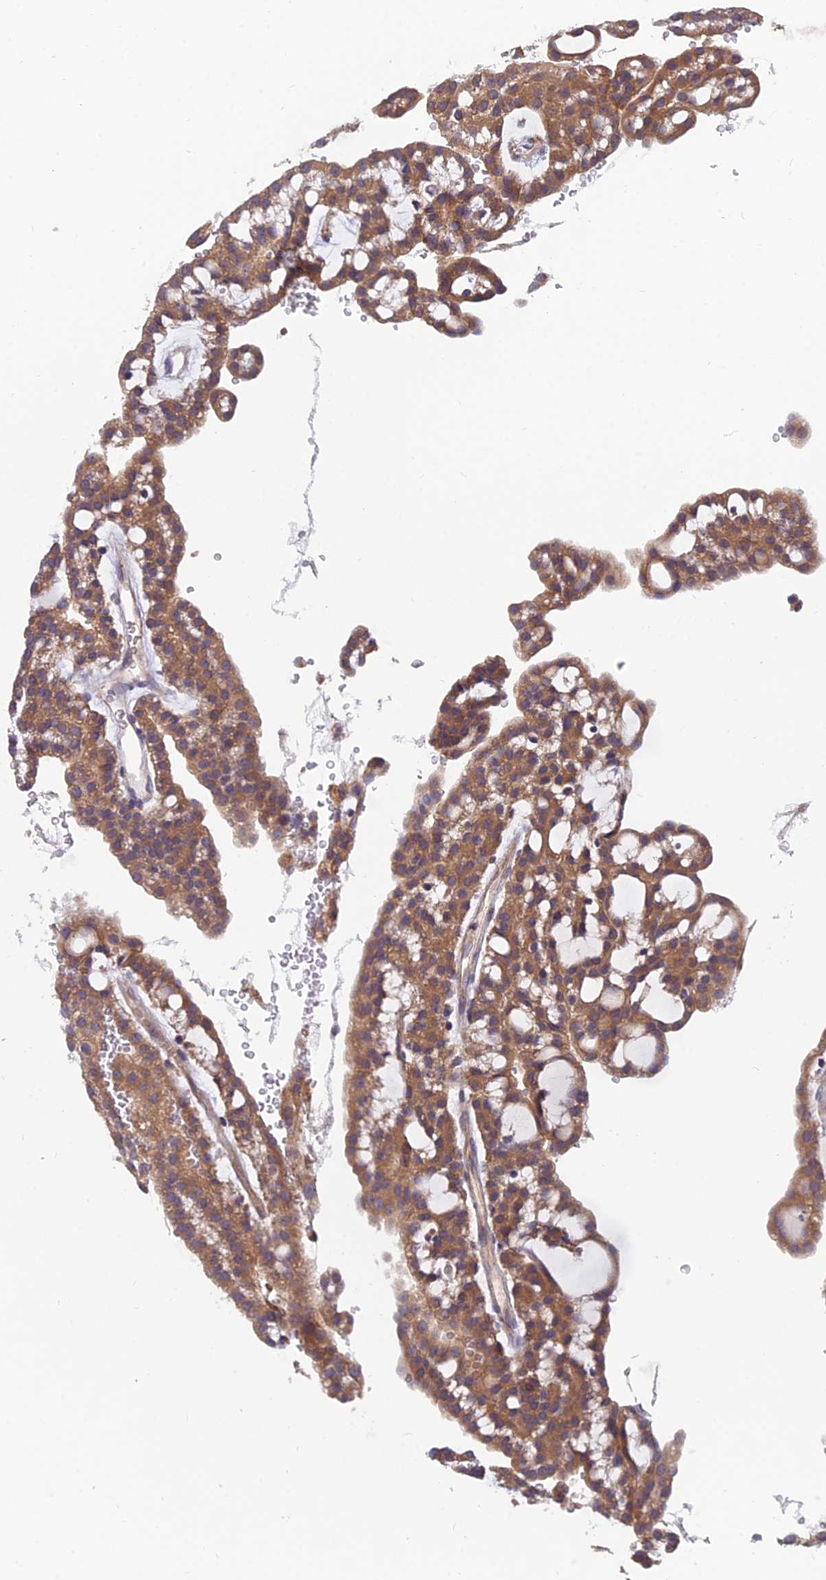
{"staining": {"intensity": "moderate", "quantity": ">75%", "location": "cytoplasmic/membranous"}, "tissue": "renal cancer", "cell_type": "Tumor cells", "image_type": "cancer", "snomed": [{"axis": "morphology", "description": "Adenocarcinoma, NOS"}, {"axis": "topography", "description": "Kidney"}], "caption": "Tumor cells show medium levels of moderate cytoplasmic/membranous staining in approximately >75% of cells in adenocarcinoma (renal).", "gene": "UMAD1", "patient": {"sex": "male", "age": 63}}